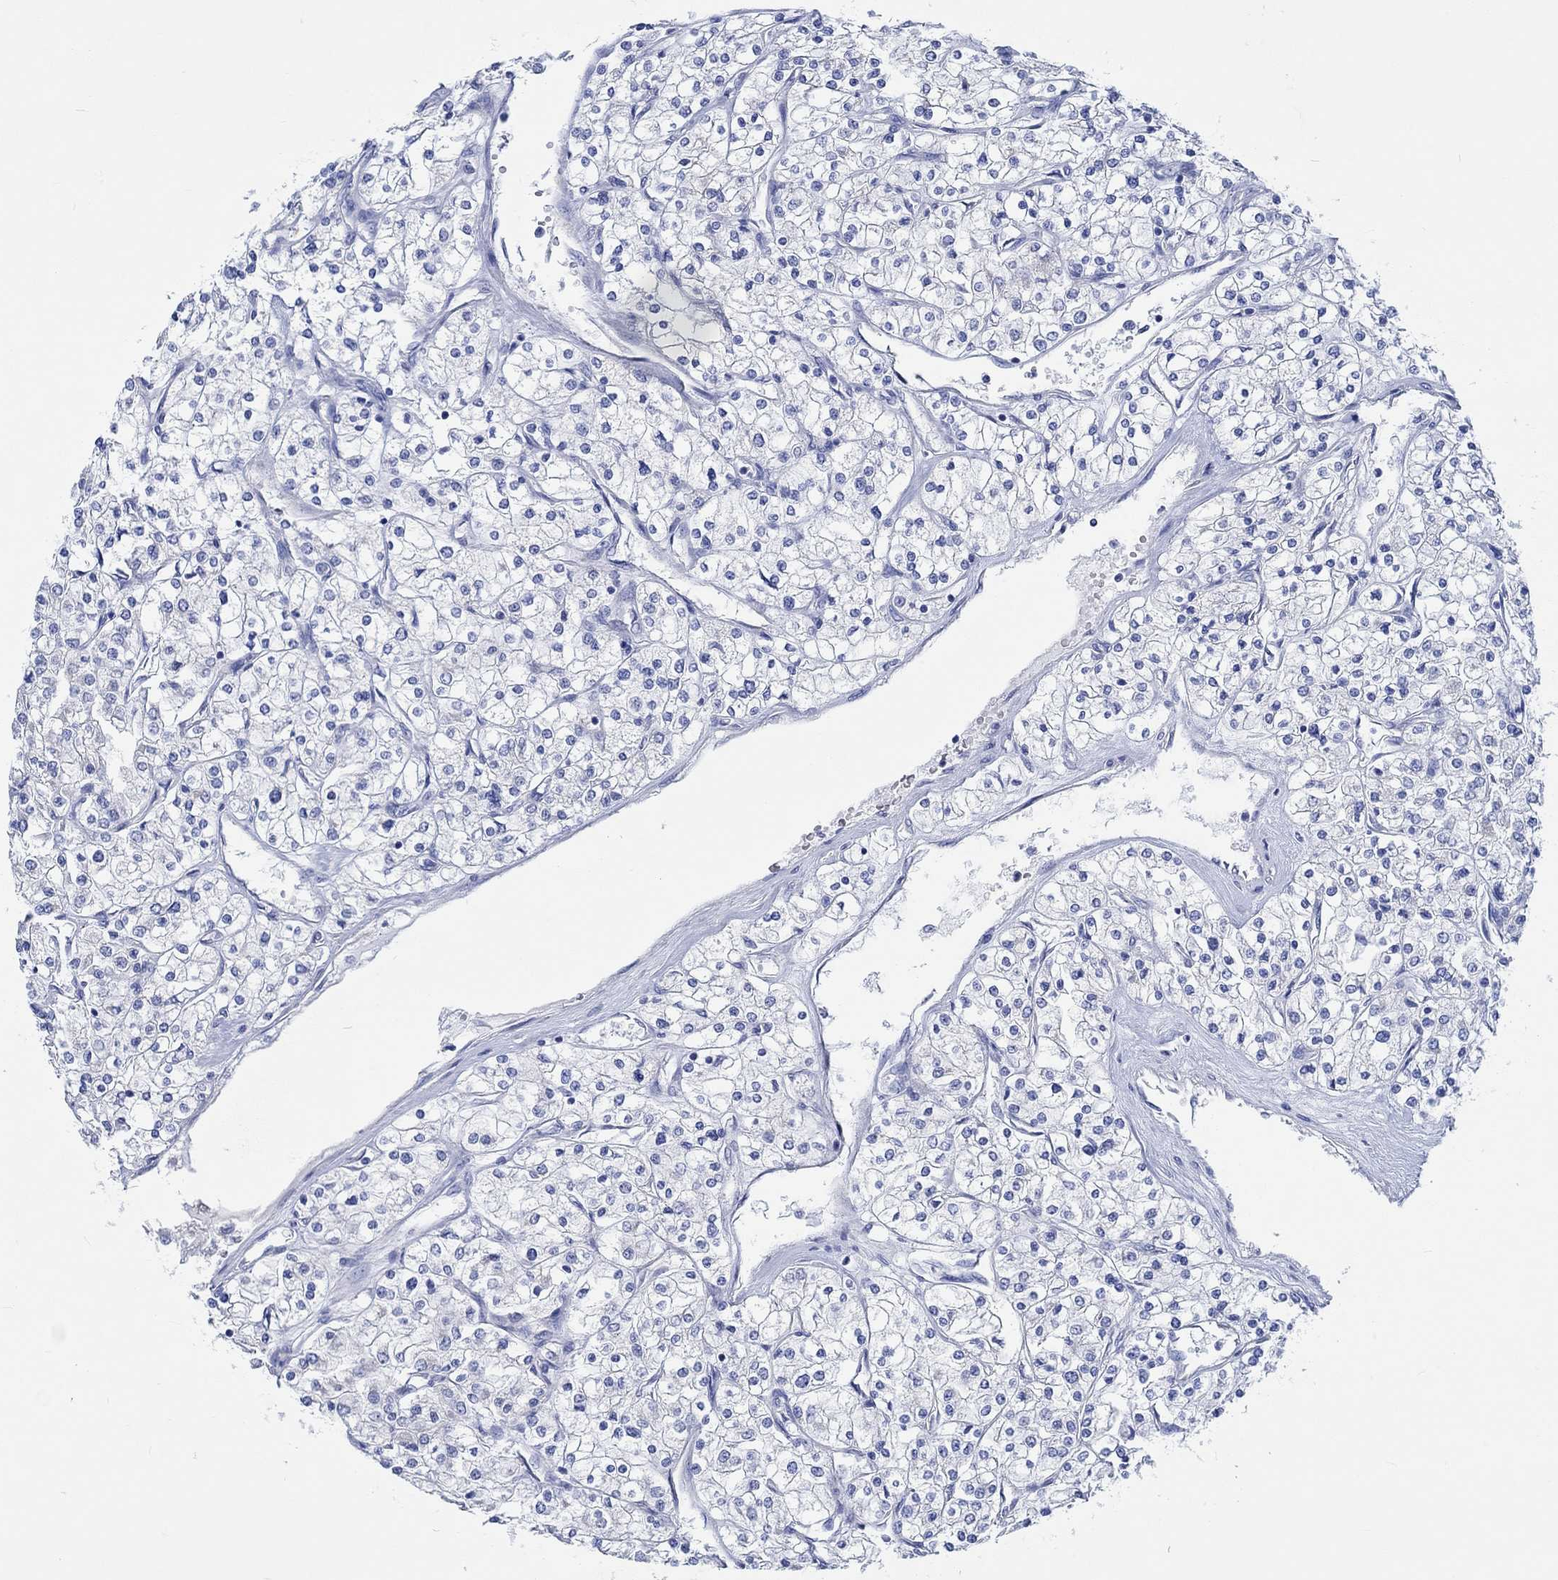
{"staining": {"intensity": "negative", "quantity": "none", "location": "none"}, "tissue": "renal cancer", "cell_type": "Tumor cells", "image_type": "cancer", "snomed": [{"axis": "morphology", "description": "Adenocarcinoma, NOS"}, {"axis": "topography", "description": "Kidney"}], "caption": "IHC micrograph of neoplastic tissue: renal cancer stained with DAB exhibits no significant protein expression in tumor cells. (DAB immunohistochemistry, high magnification).", "gene": "CPLX2", "patient": {"sex": "male", "age": 80}}